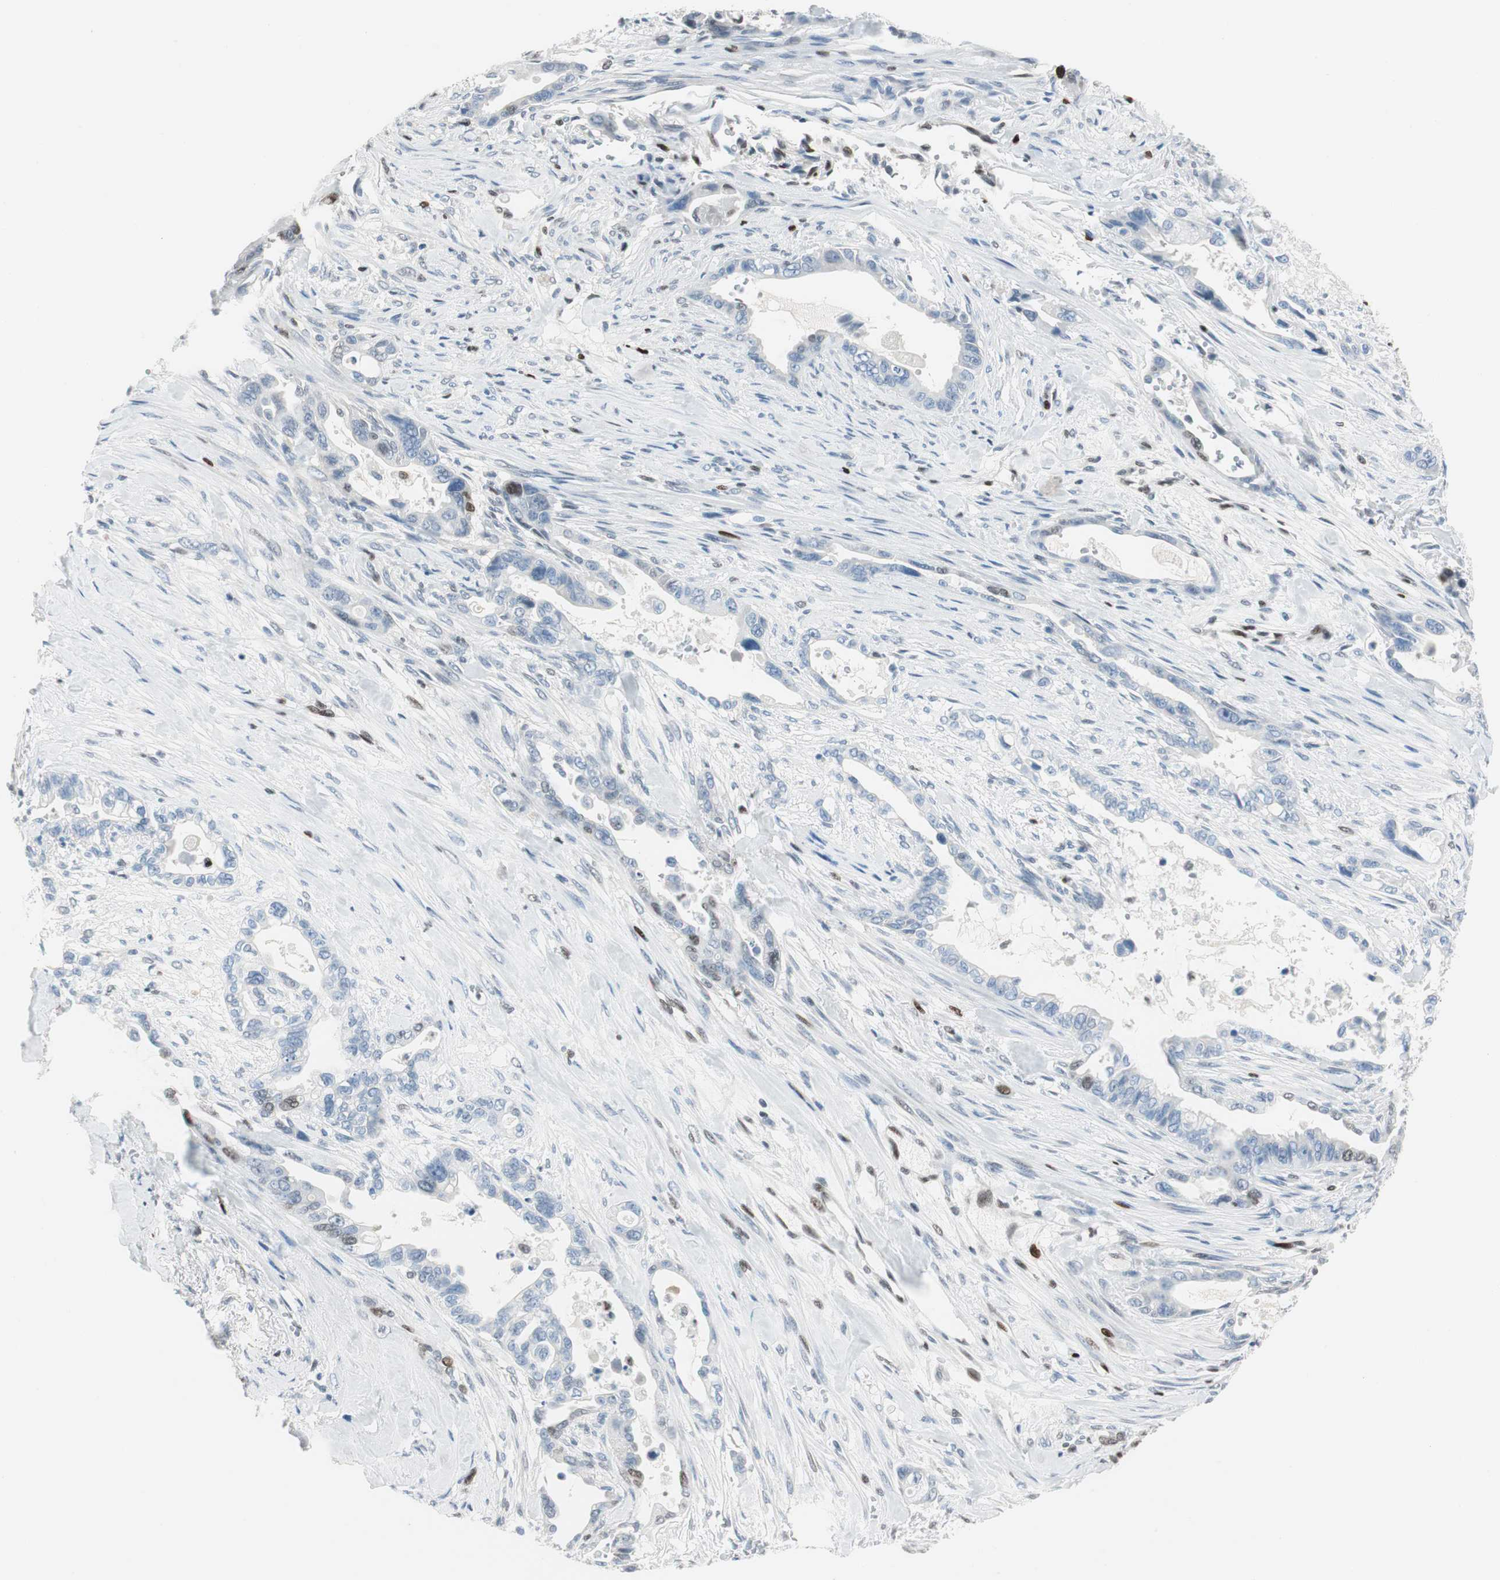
{"staining": {"intensity": "moderate", "quantity": "<25%", "location": "nuclear"}, "tissue": "pancreatic cancer", "cell_type": "Tumor cells", "image_type": "cancer", "snomed": [{"axis": "morphology", "description": "Adenocarcinoma, NOS"}, {"axis": "topography", "description": "Pancreas"}], "caption": "Protein analysis of pancreatic adenocarcinoma tissue reveals moderate nuclear expression in approximately <25% of tumor cells.", "gene": "EZH2", "patient": {"sex": "male", "age": 70}}